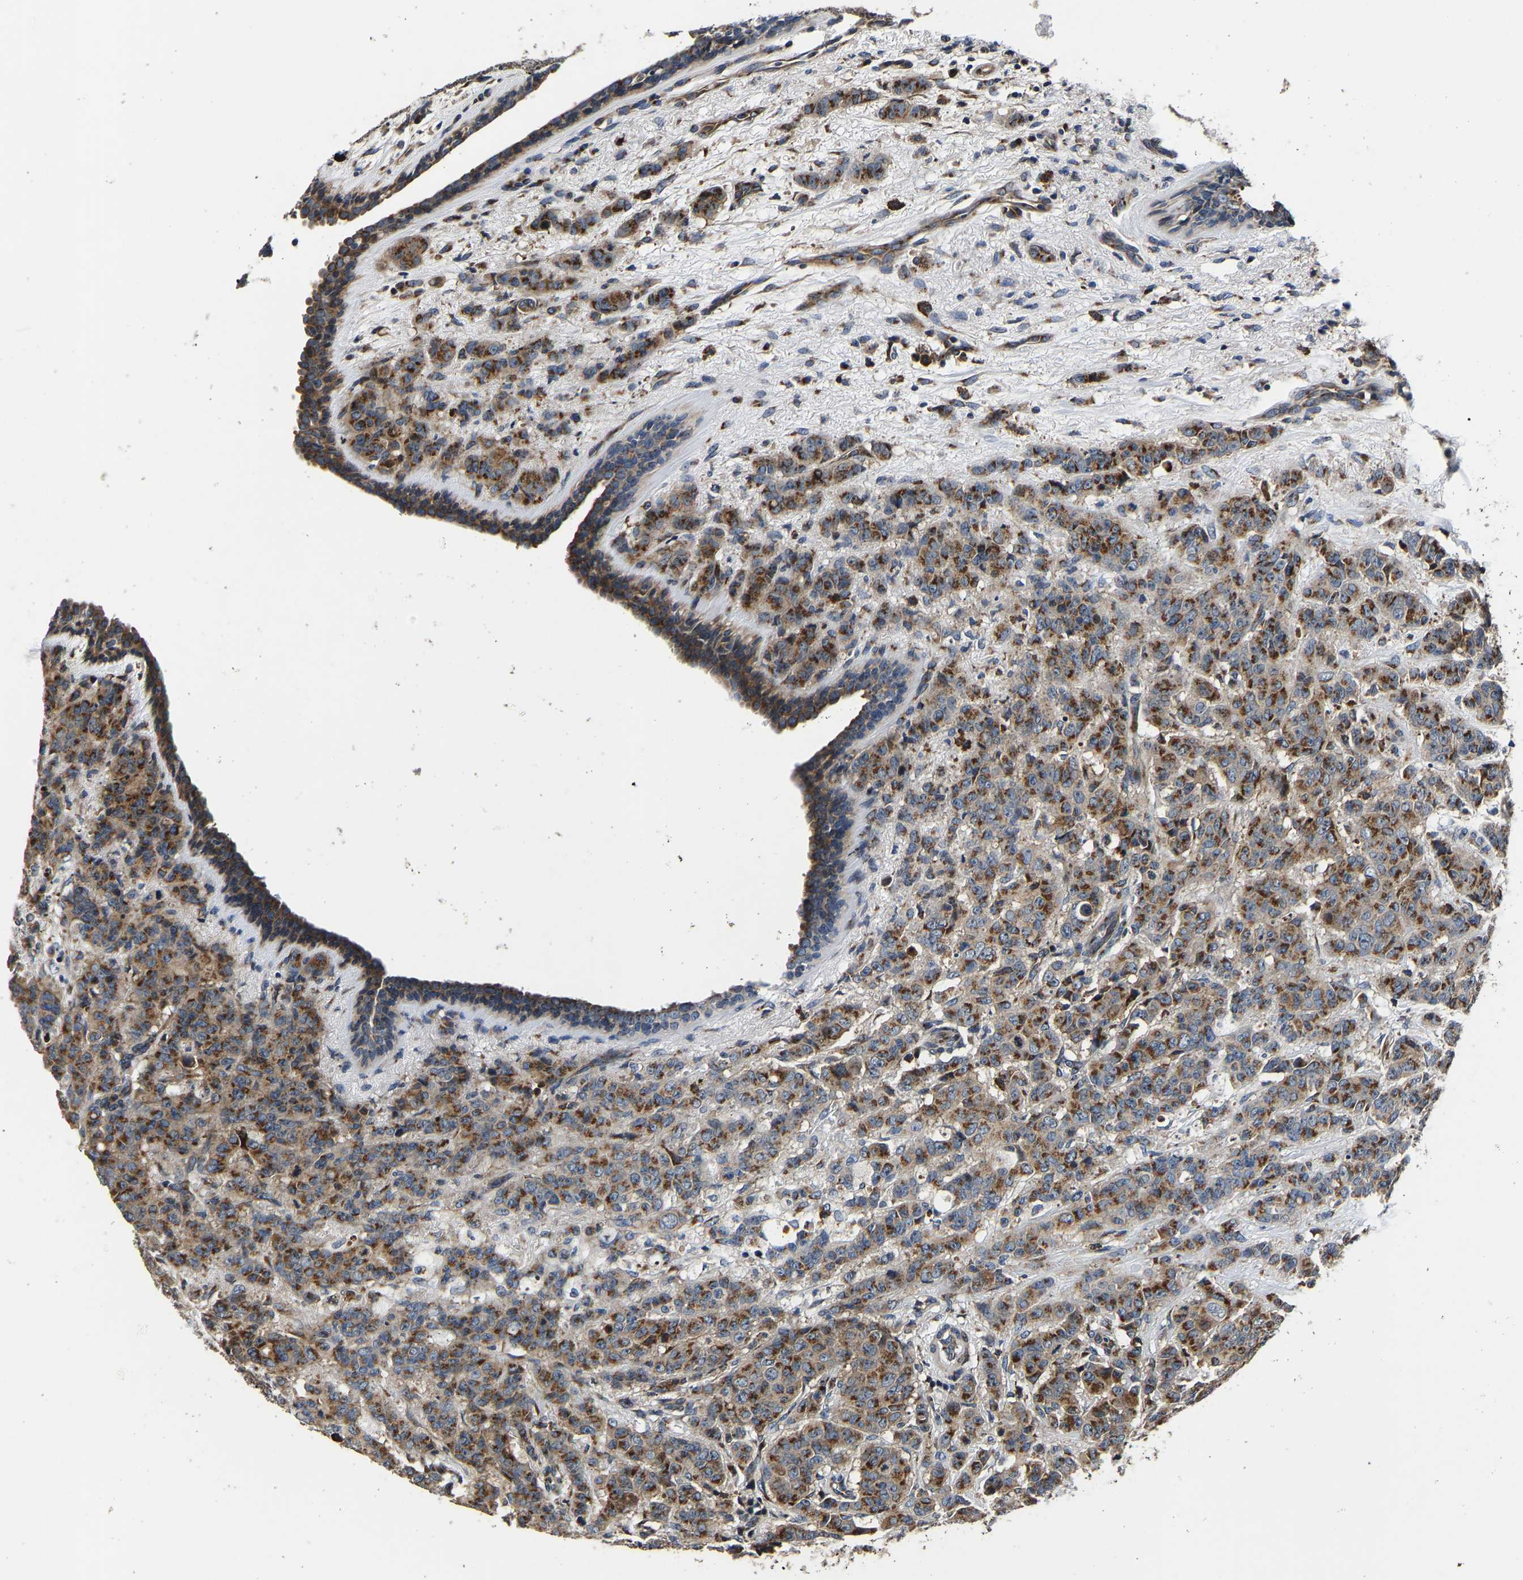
{"staining": {"intensity": "strong", "quantity": ">75%", "location": "cytoplasmic/membranous"}, "tissue": "breast cancer", "cell_type": "Tumor cells", "image_type": "cancer", "snomed": [{"axis": "morphology", "description": "Normal tissue, NOS"}, {"axis": "morphology", "description": "Duct carcinoma"}, {"axis": "topography", "description": "Breast"}], "caption": "Breast cancer was stained to show a protein in brown. There is high levels of strong cytoplasmic/membranous expression in approximately >75% of tumor cells. Nuclei are stained in blue.", "gene": "RABAC1", "patient": {"sex": "female", "age": 40}}